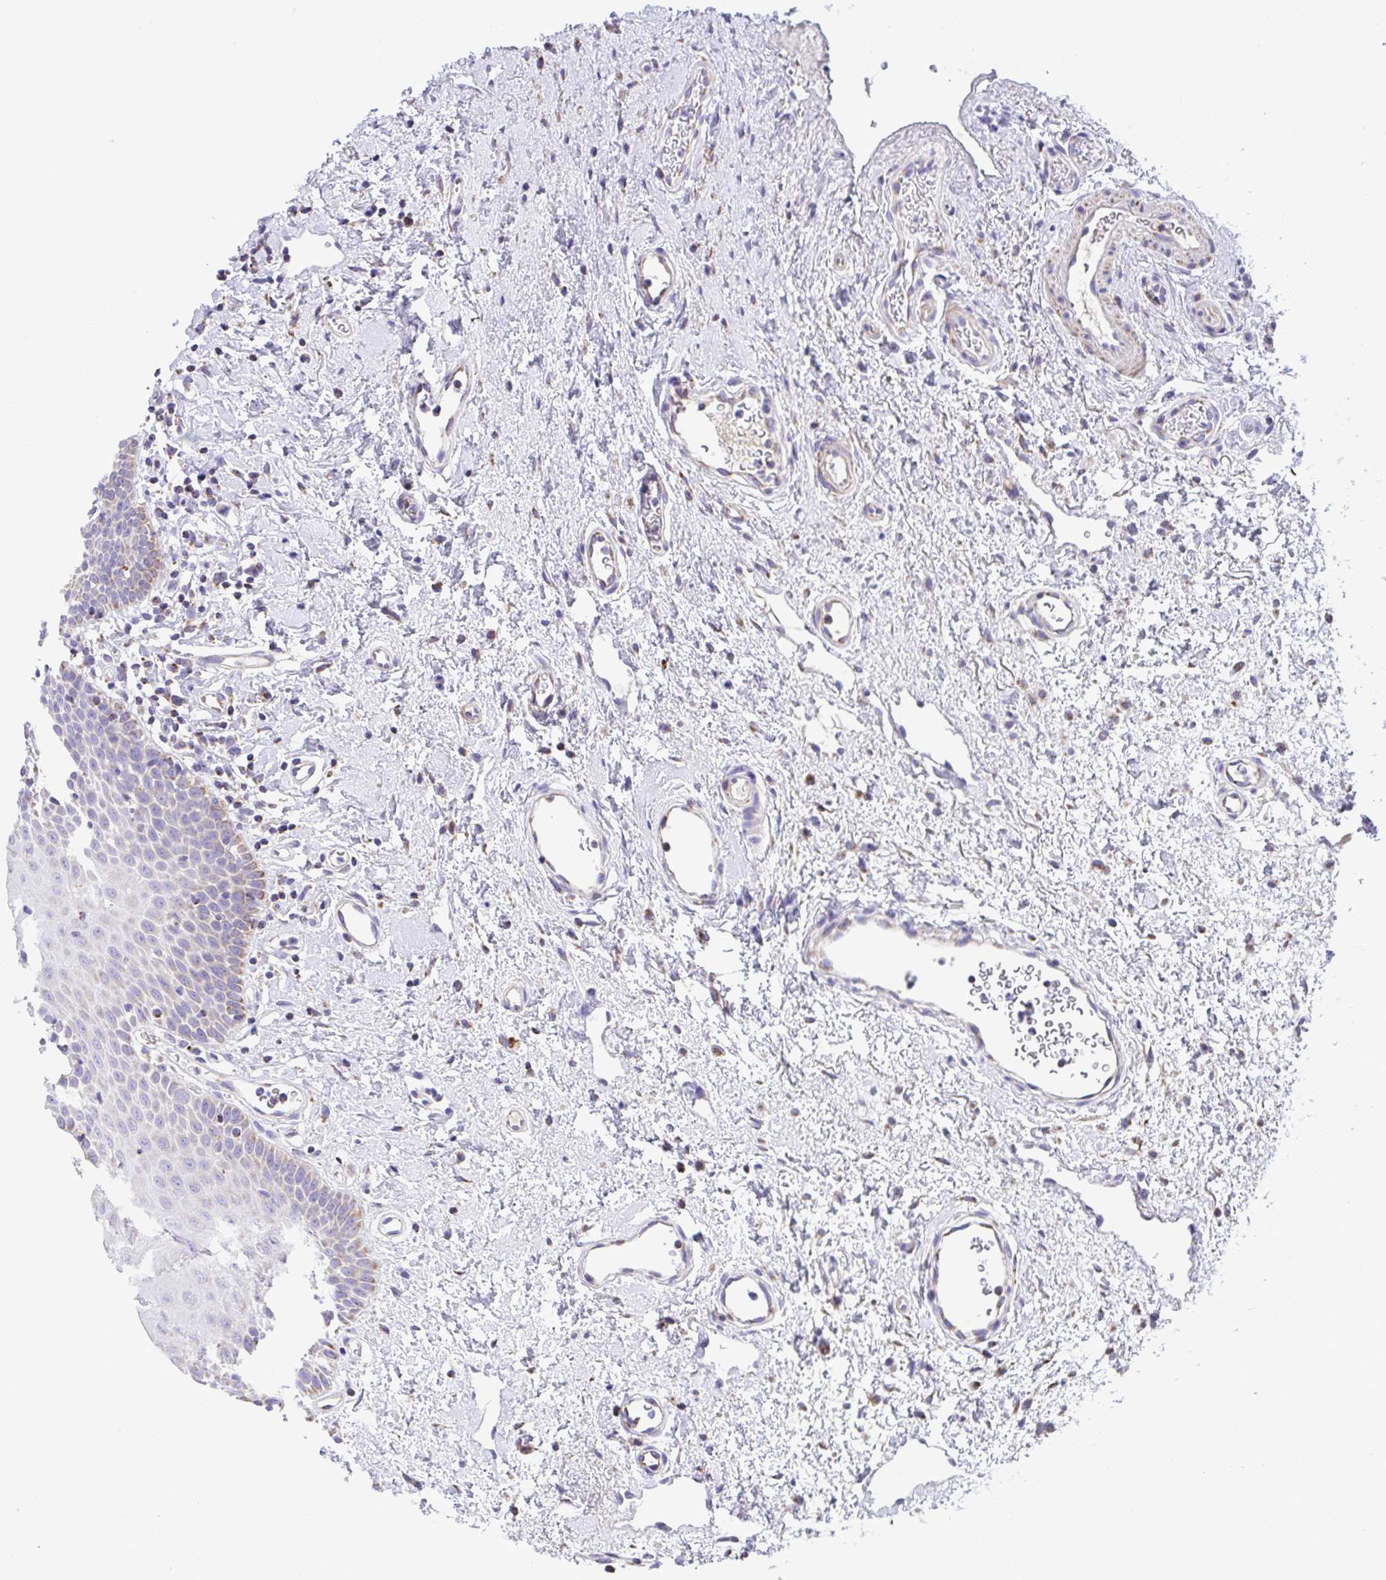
{"staining": {"intensity": "weak", "quantity": "<25%", "location": "cytoplasmic/membranous"}, "tissue": "oral mucosa", "cell_type": "Squamous epithelial cells", "image_type": "normal", "snomed": [{"axis": "morphology", "description": "Normal tissue, NOS"}, {"axis": "topography", "description": "Oral tissue"}, {"axis": "topography", "description": "Head-Neck"}], "caption": "Immunohistochemistry (IHC) micrograph of benign human oral mucosa stained for a protein (brown), which demonstrates no expression in squamous epithelial cells.", "gene": "PCMTD2", "patient": {"sex": "female", "age": 55}}